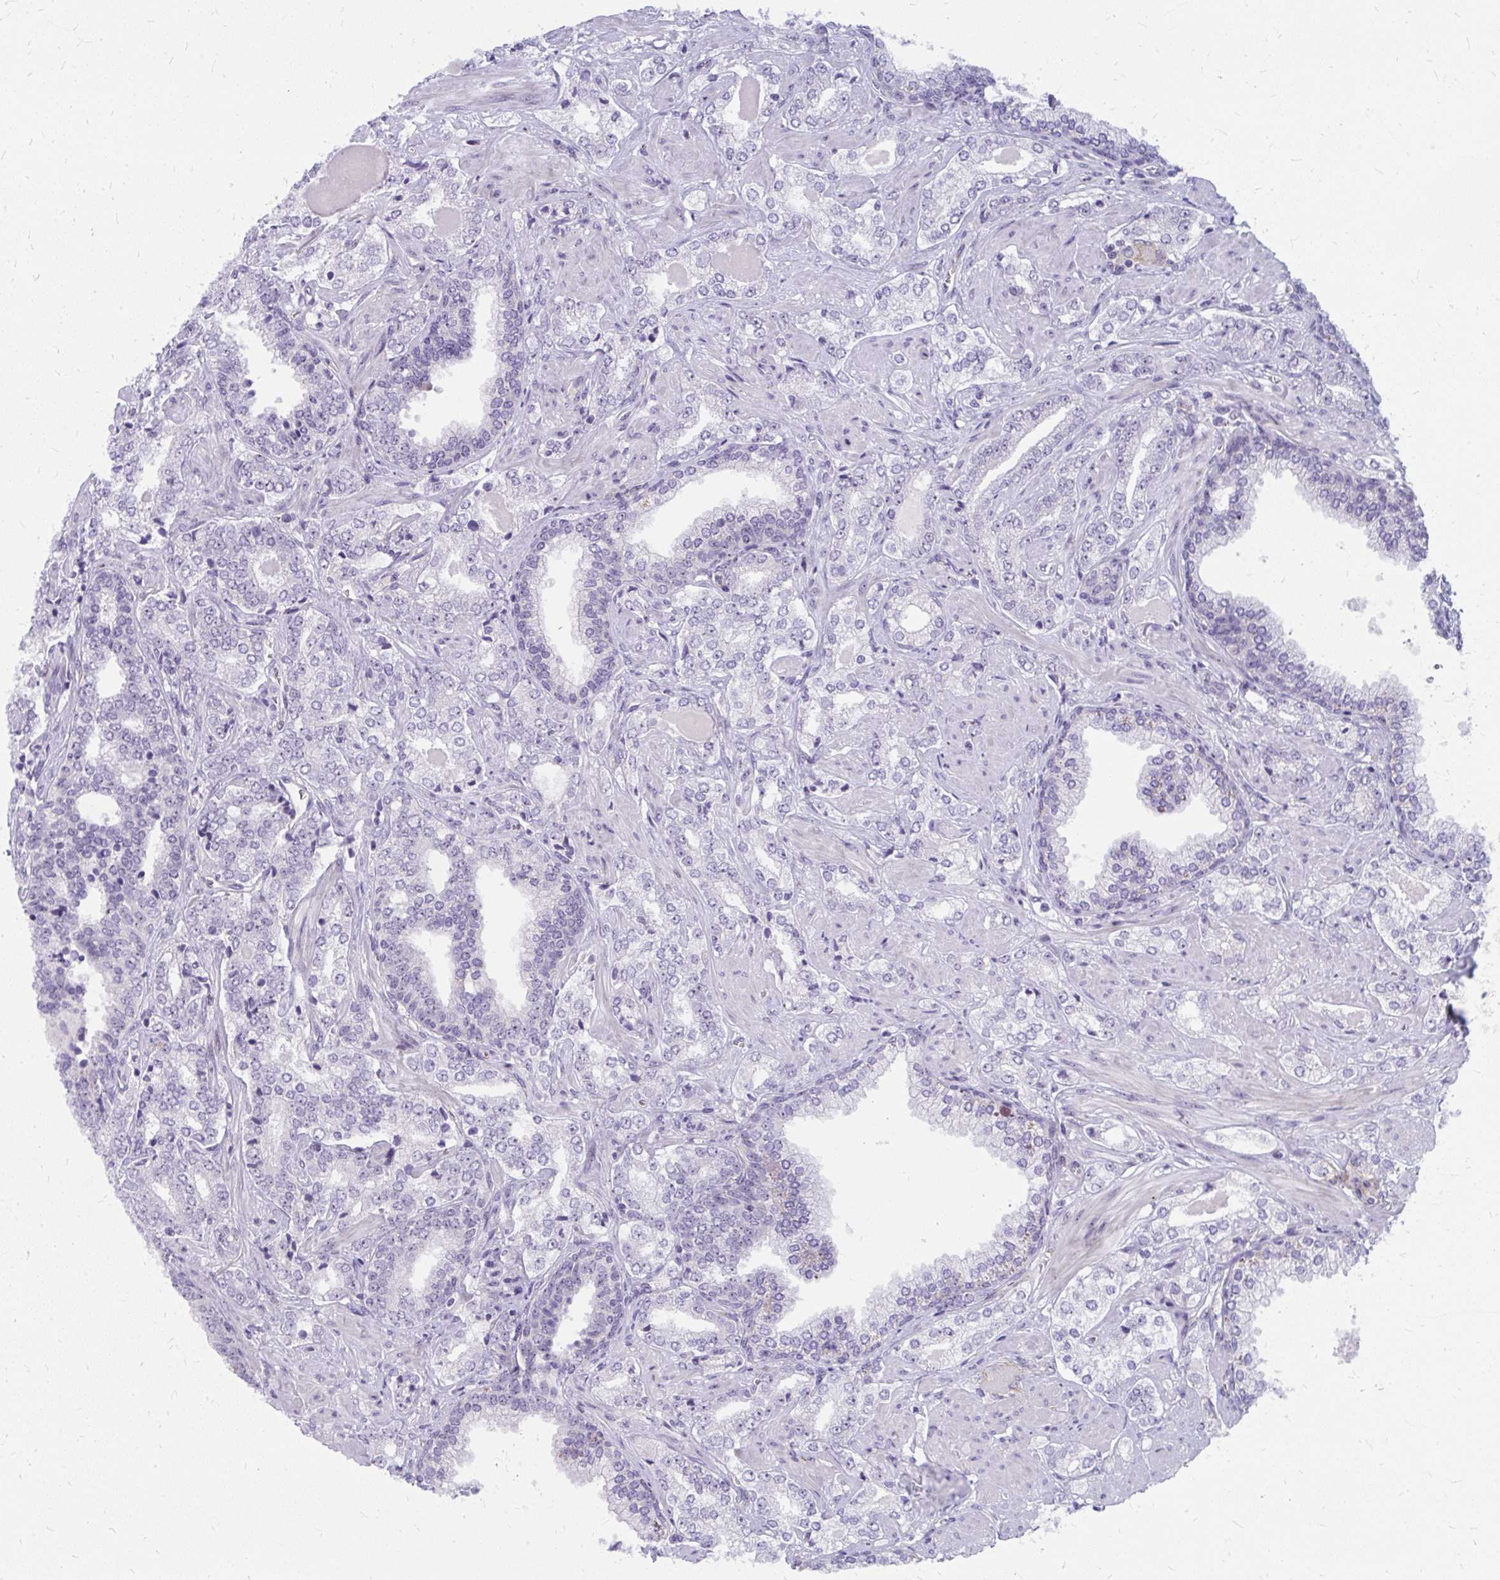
{"staining": {"intensity": "negative", "quantity": "none", "location": "none"}, "tissue": "prostate cancer", "cell_type": "Tumor cells", "image_type": "cancer", "snomed": [{"axis": "morphology", "description": "Adenocarcinoma, High grade"}, {"axis": "topography", "description": "Prostate"}], "caption": "Immunohistochemistry histopathology image of neoplastic tissue: prostate adenocarcinoma (high-grade) stained with DAB (3,3'-diaminobenzidine) reveals no significant protein expression in tumor cells.", "gene": "MUS81", "patient": {"sex": "male", "age": 60}}